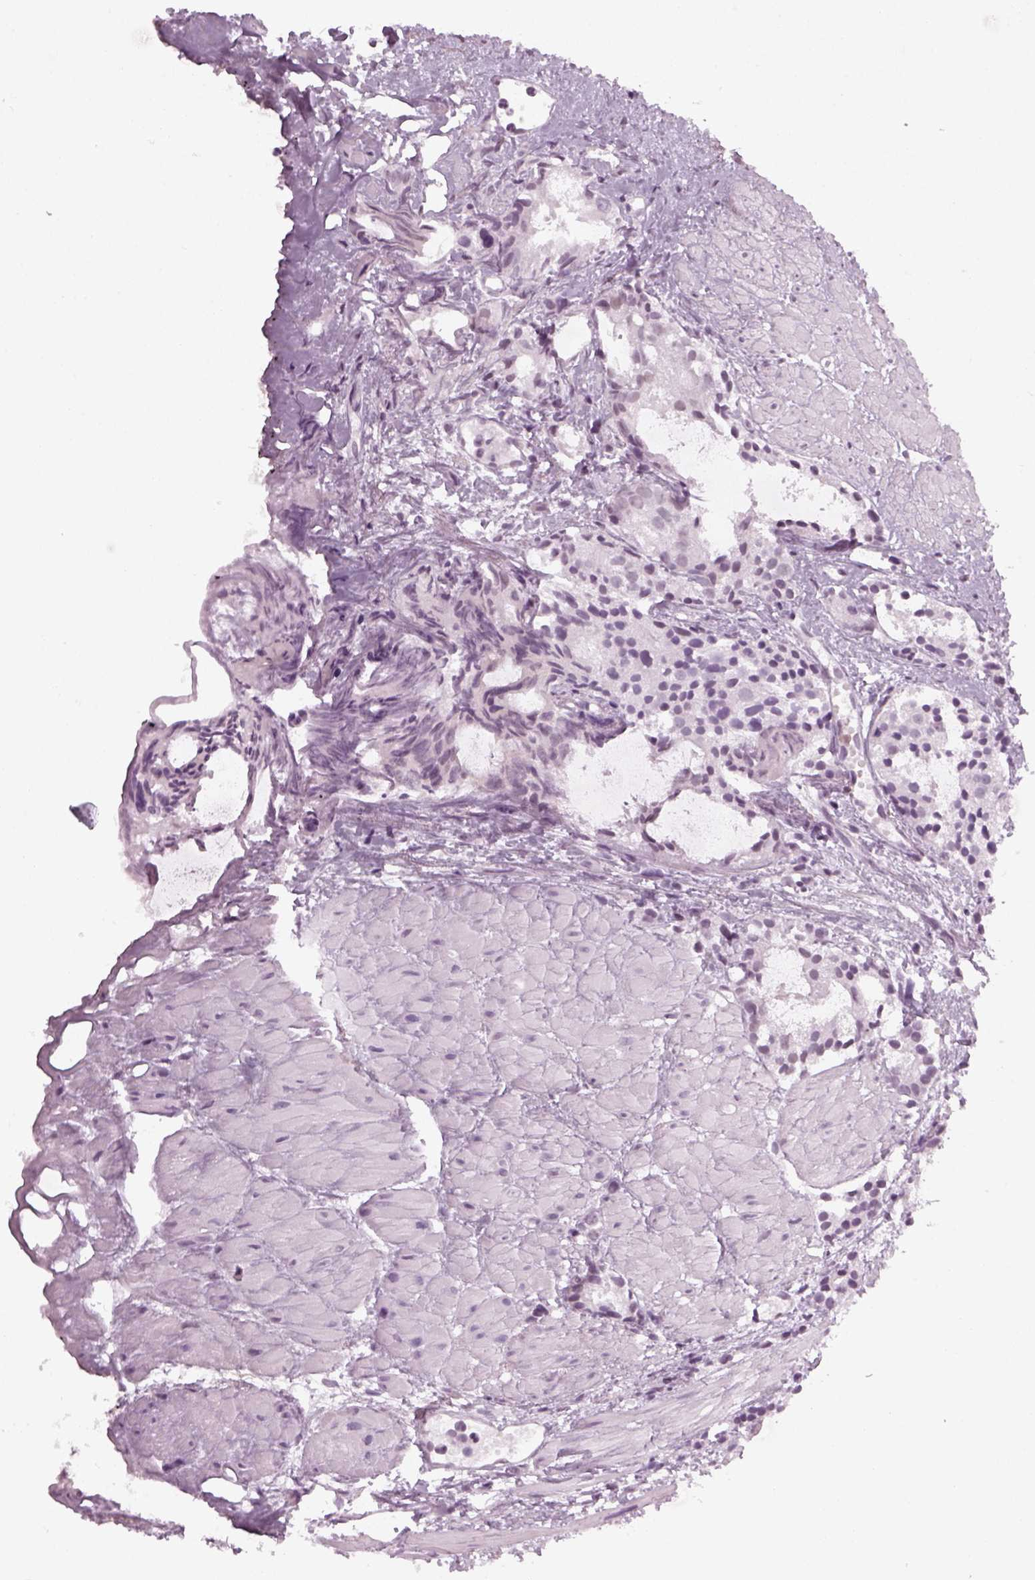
{"staining": {"intensity": "negative", "quantity": "none", "location": "none"}, "tissue": "prostate cancer", "cell_type": "Tumor cells", "image_type": "cancer", "snomed": [{"axis": "morphology", "description": "Adenocarcinoma, High grade"}, {"axis": "topography", "description": "Prostate"}], "caption": "The micrograph displays no significant positivity in tumor cells of prostate cancer.", "gene": "KCNG2", "patient": {"sex": "male", "age": 79}}